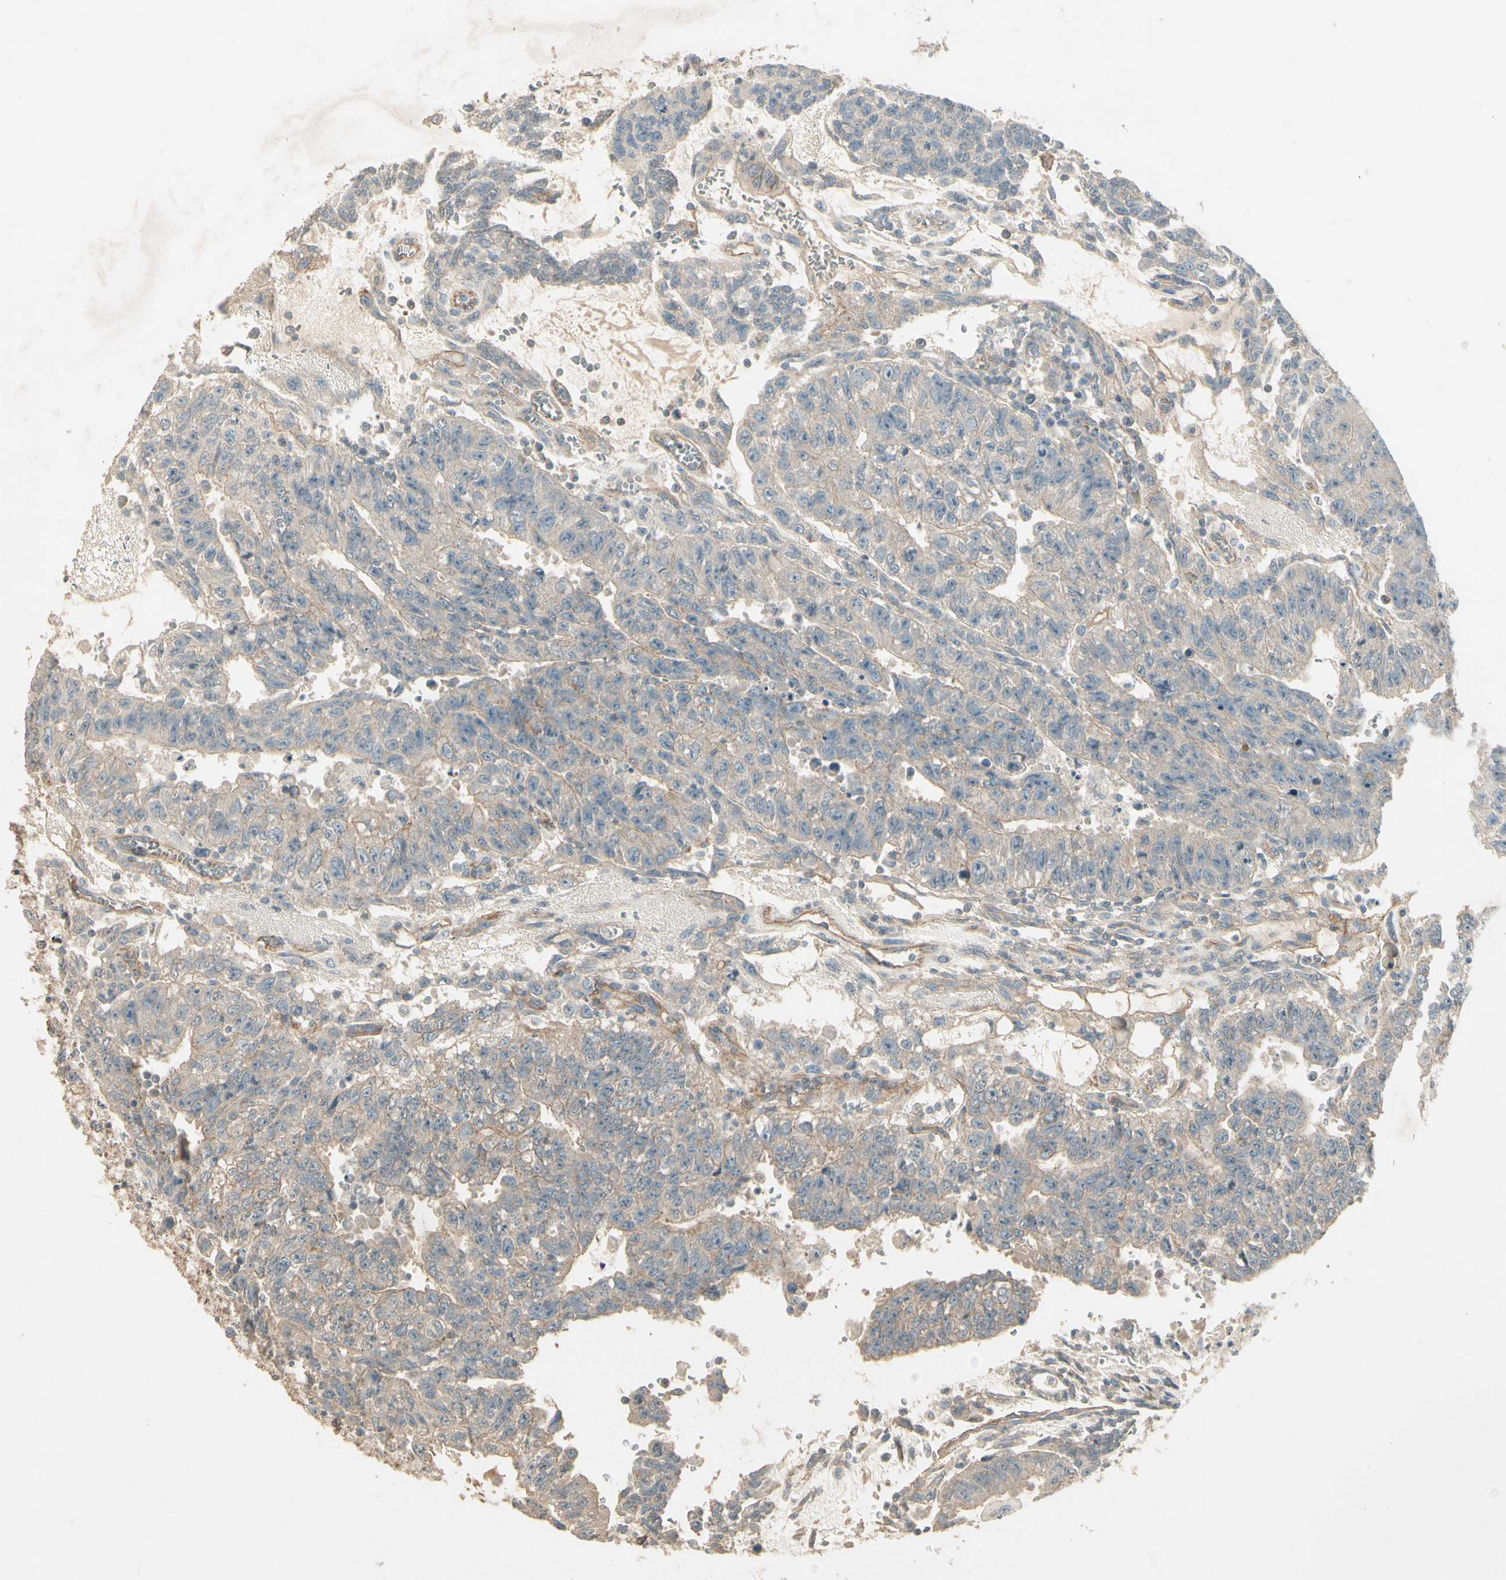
{"staining": {"intensity": "weak", "quantity": ">75%", "location": "cytoplasmic/membranous"}, "tissue": "testis cancer", "cell_type": "Tumor cells", "image_type": "cancer", "snomed": [{"axis": "morphology", "description": "Seminoma, NOS"}, {"axis": "morphology", "description": "Carcinoma, Embryonal, NOS"}, {"axis": "topography", "description": "Testis"}], "caption": "Immunohistochemistry (IHC) micrograph of human embryonal carcinoma (testis) stained for a protein (brown), which reveals low levels of weak cytoplasmic/membranous positivity in approximately >75% of tumor cells.", "gene": "RNF180", "patient": {"sex": "male", "age": 52}}